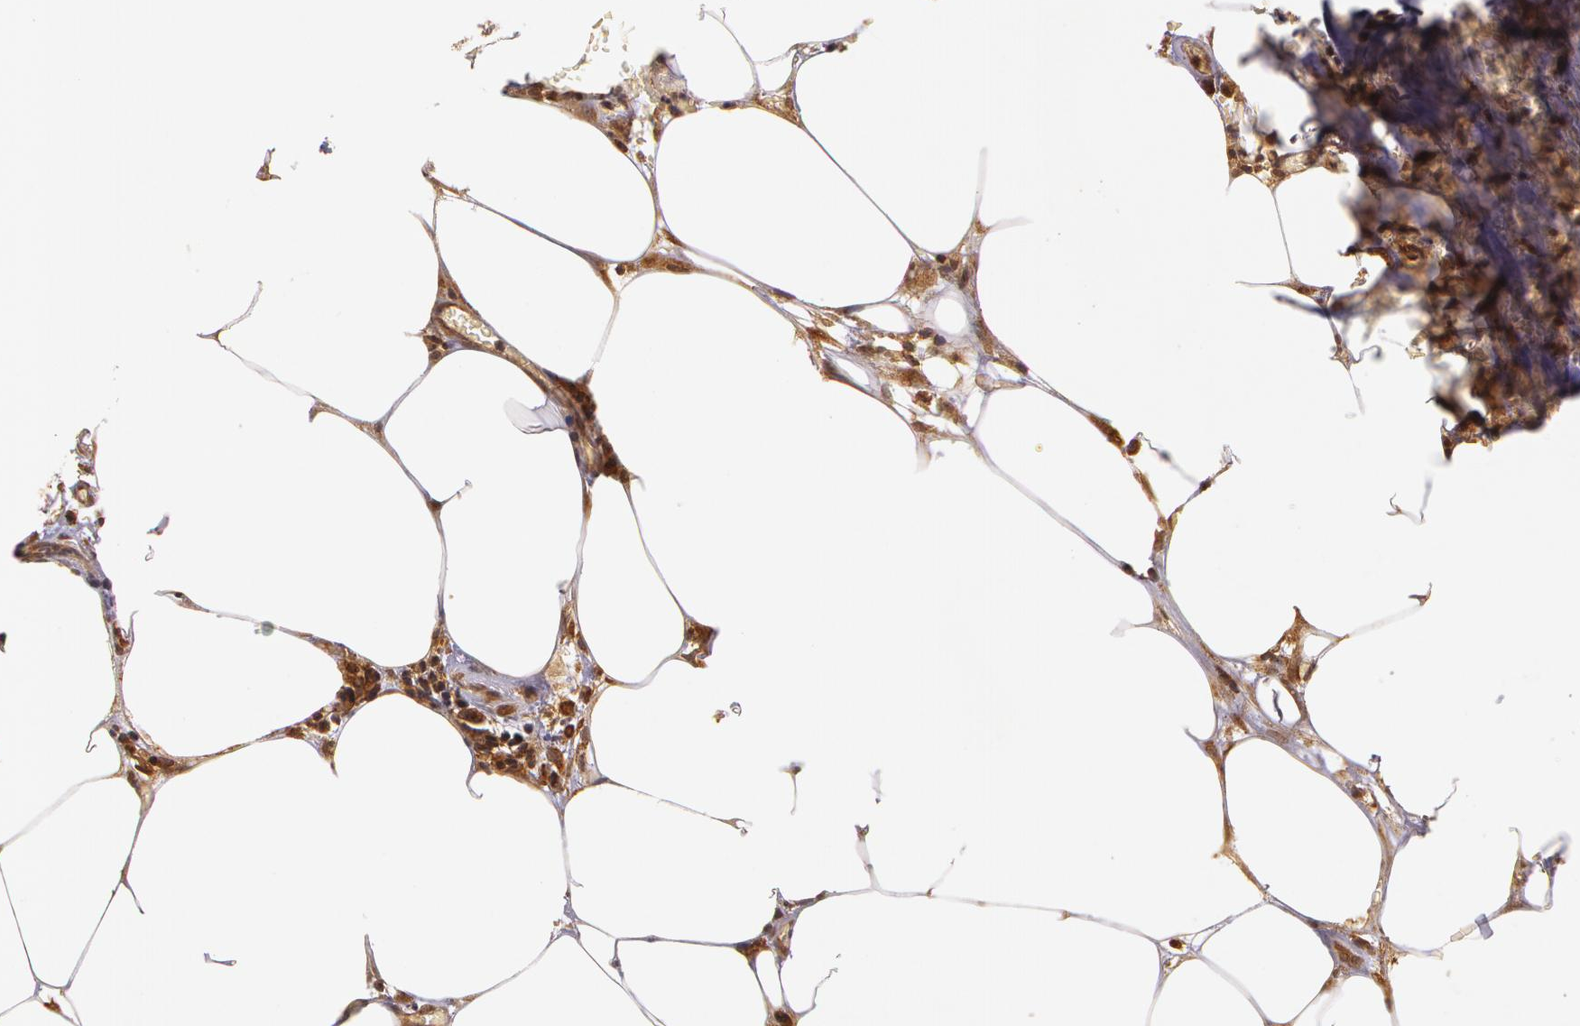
{"staining": {"intensity": "moderate", "quantity": ">75%", "location": "cytoplasmic/membranous"}, "tissue": "colorectal cancer", "cell_type": "Tumor cells", "image_type": "cancer", "snomed": [{"axis": "morphology", "description": "Adenocarcinoma, NOS"}, {"axis": "topography", "description": "Colon"}], "caption": "Immunohistochemical staining of human adenocarcinoma (colorectal) reveals medium levels of moderate cytoplasmic/membranous staining in approximately >75% of tumor cells.", "gene": "ASCC2", "patient": {"sex": "male", "age": 55}}